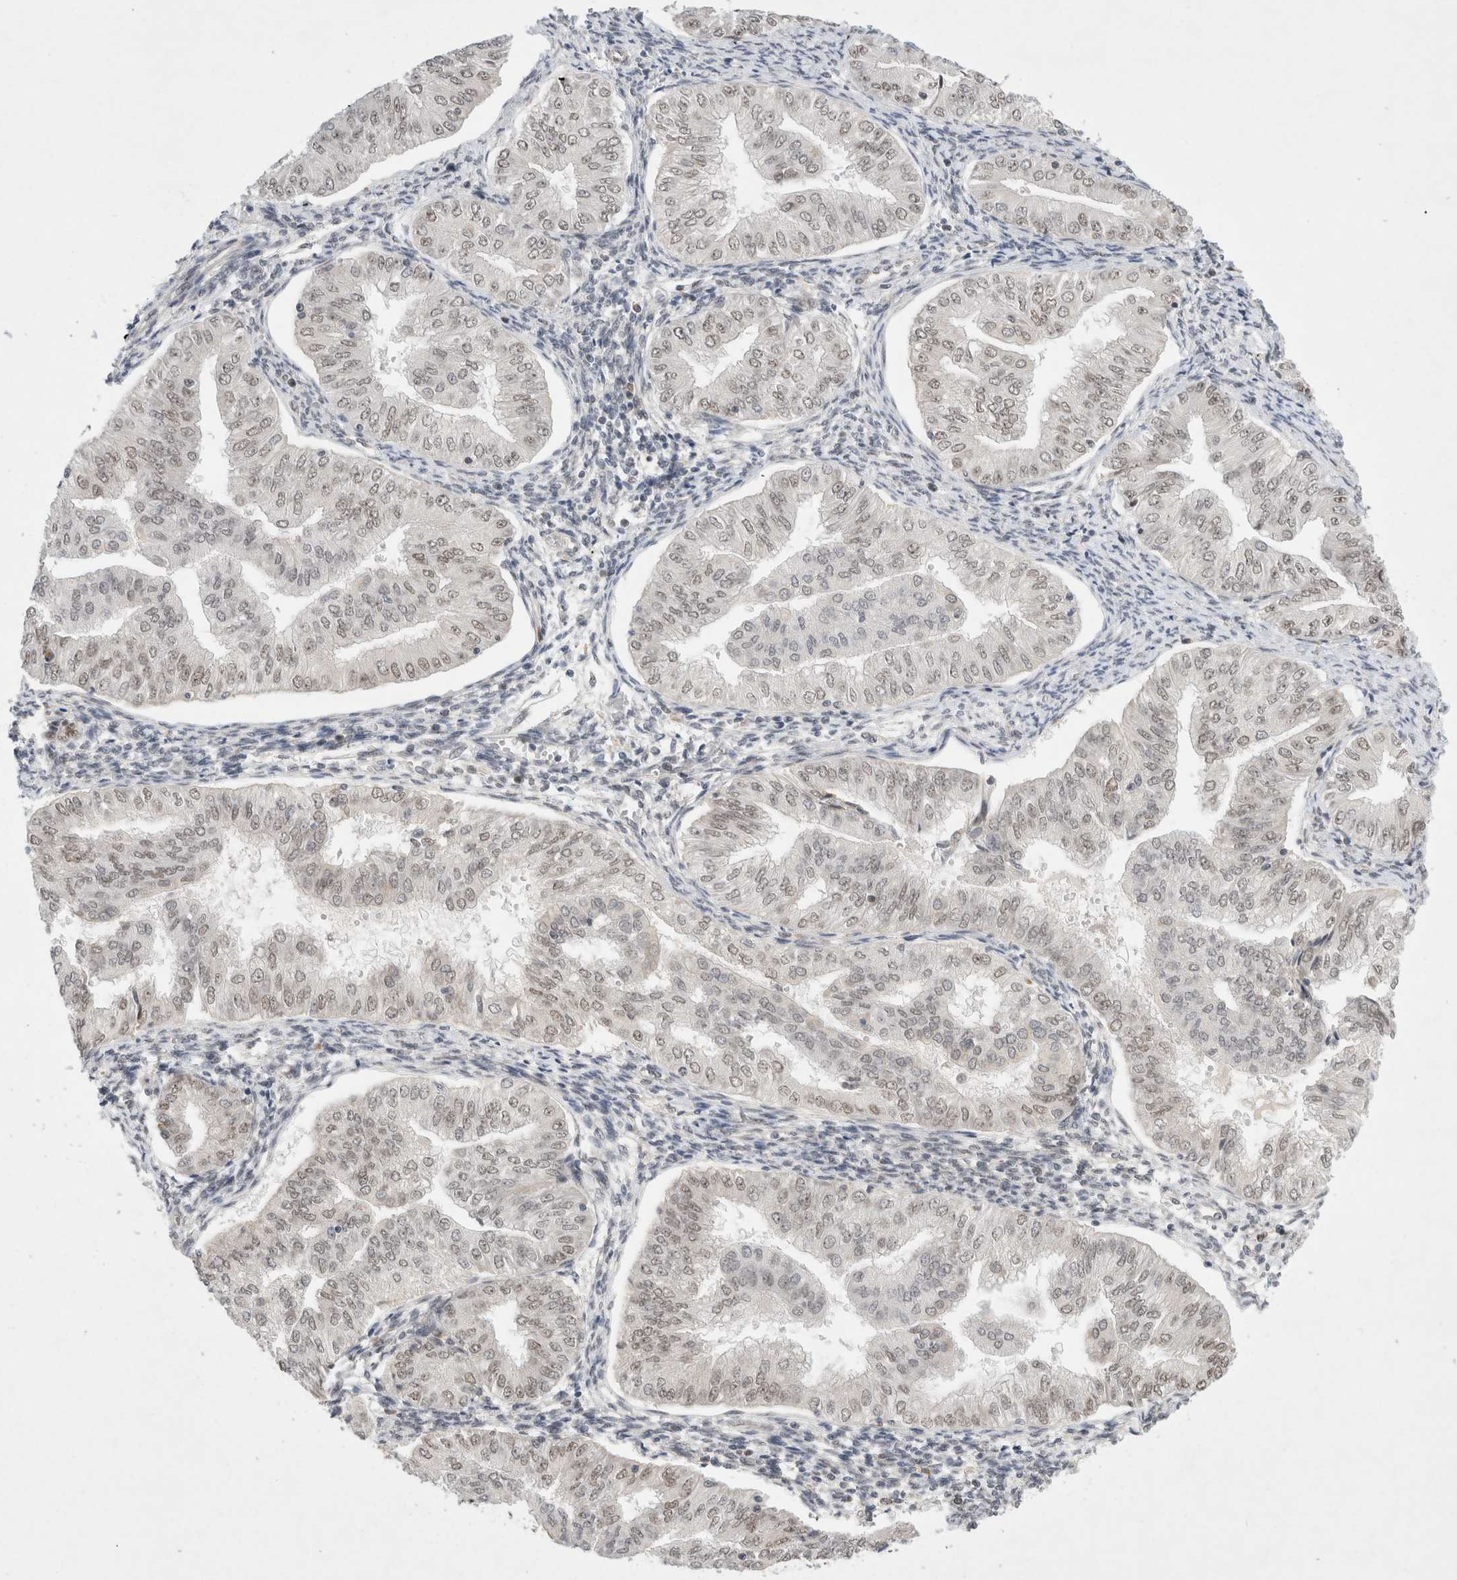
{"staining": {"intensity": "weak", "quantity": ">75%", "location": "nuclear"}, "tissue": "endometrial cancer", "cell_type": "Tumor cells", "image_type": "cancer", "snomed": [{"axis": "morphology", "description": "Normal tissue, NOS"}, {"axis": "morphology", "description": "Adenocarcinoma, NOS"}, {"axis": "topography", "description": "Endometrium"}], "caption": "Immunohistochemistry histopathology image of neoplastic tissue: human endometrial cancer stained using immunohistochemistry (IHC) shows low levels of weak protein expression localized specifically in the nuclear of tumor cells, appearing as a nuclear brown color.", "gene": "GTF2I", "patient": {"sex": "female", "age": 53}}